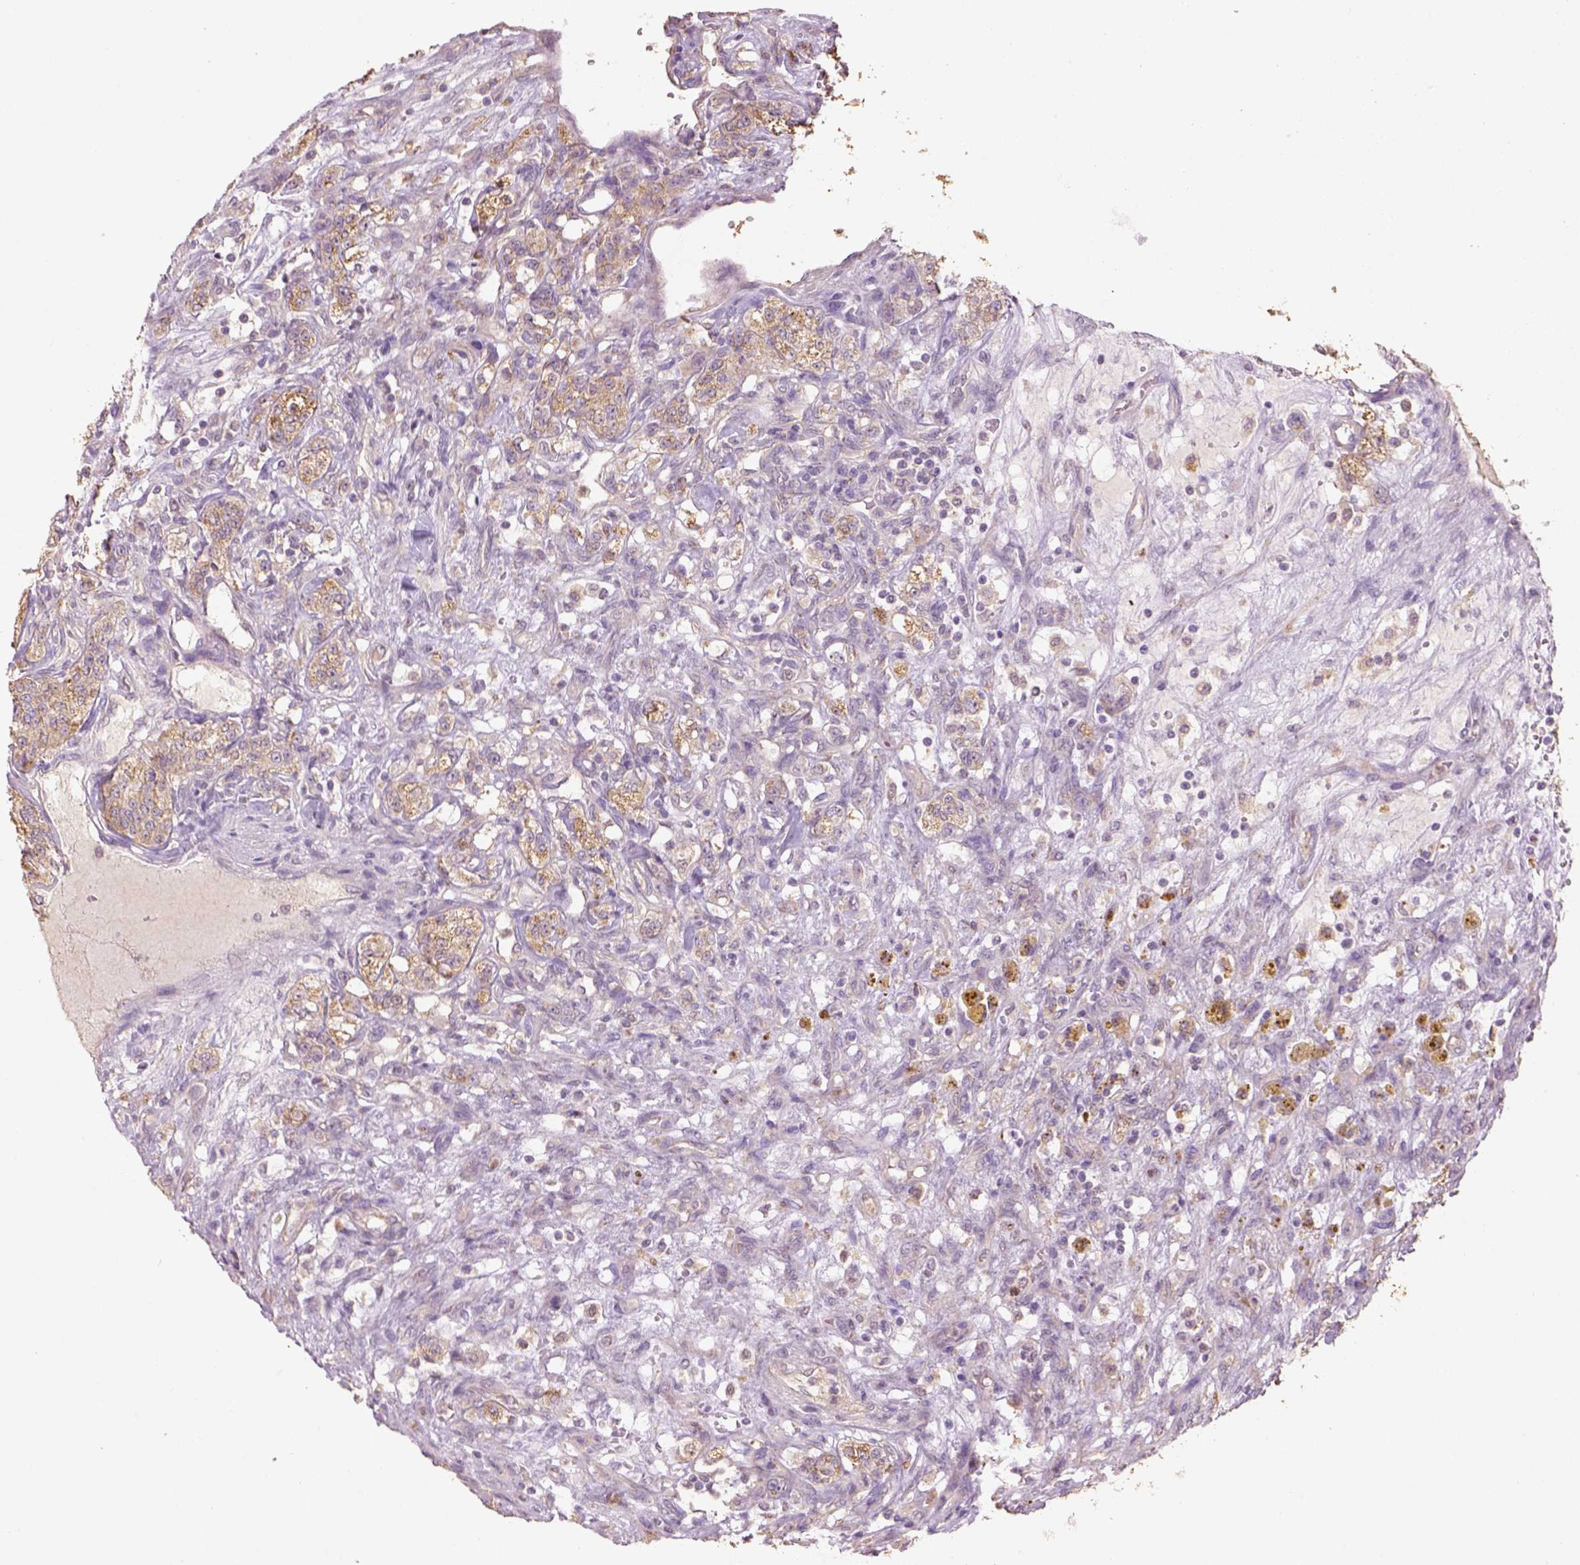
{"staining": {"intensity": "moderate", "quantity": "25%-75%", "location": "cytoplasmic/membranous"}, "tissue": "renal cancer", "cell_type": "Tumor cells", "image_type": "cancer", "snomed": [{"axis": "morphology", "description": "Adenocarcinoma, NOS"}, {"axis": "topography", "description": "Kidney"}], "caption": "Moderate cytoplasmic/membranous protein staining is seen in about 25%-75% of tumor cells in renal cancer (adenocarcinoma). (brown staining indicates protein expression, while blue staining denotes nuclei).", "gene": "AP2B1", "patient": {"sex": "female", "age": 63}}